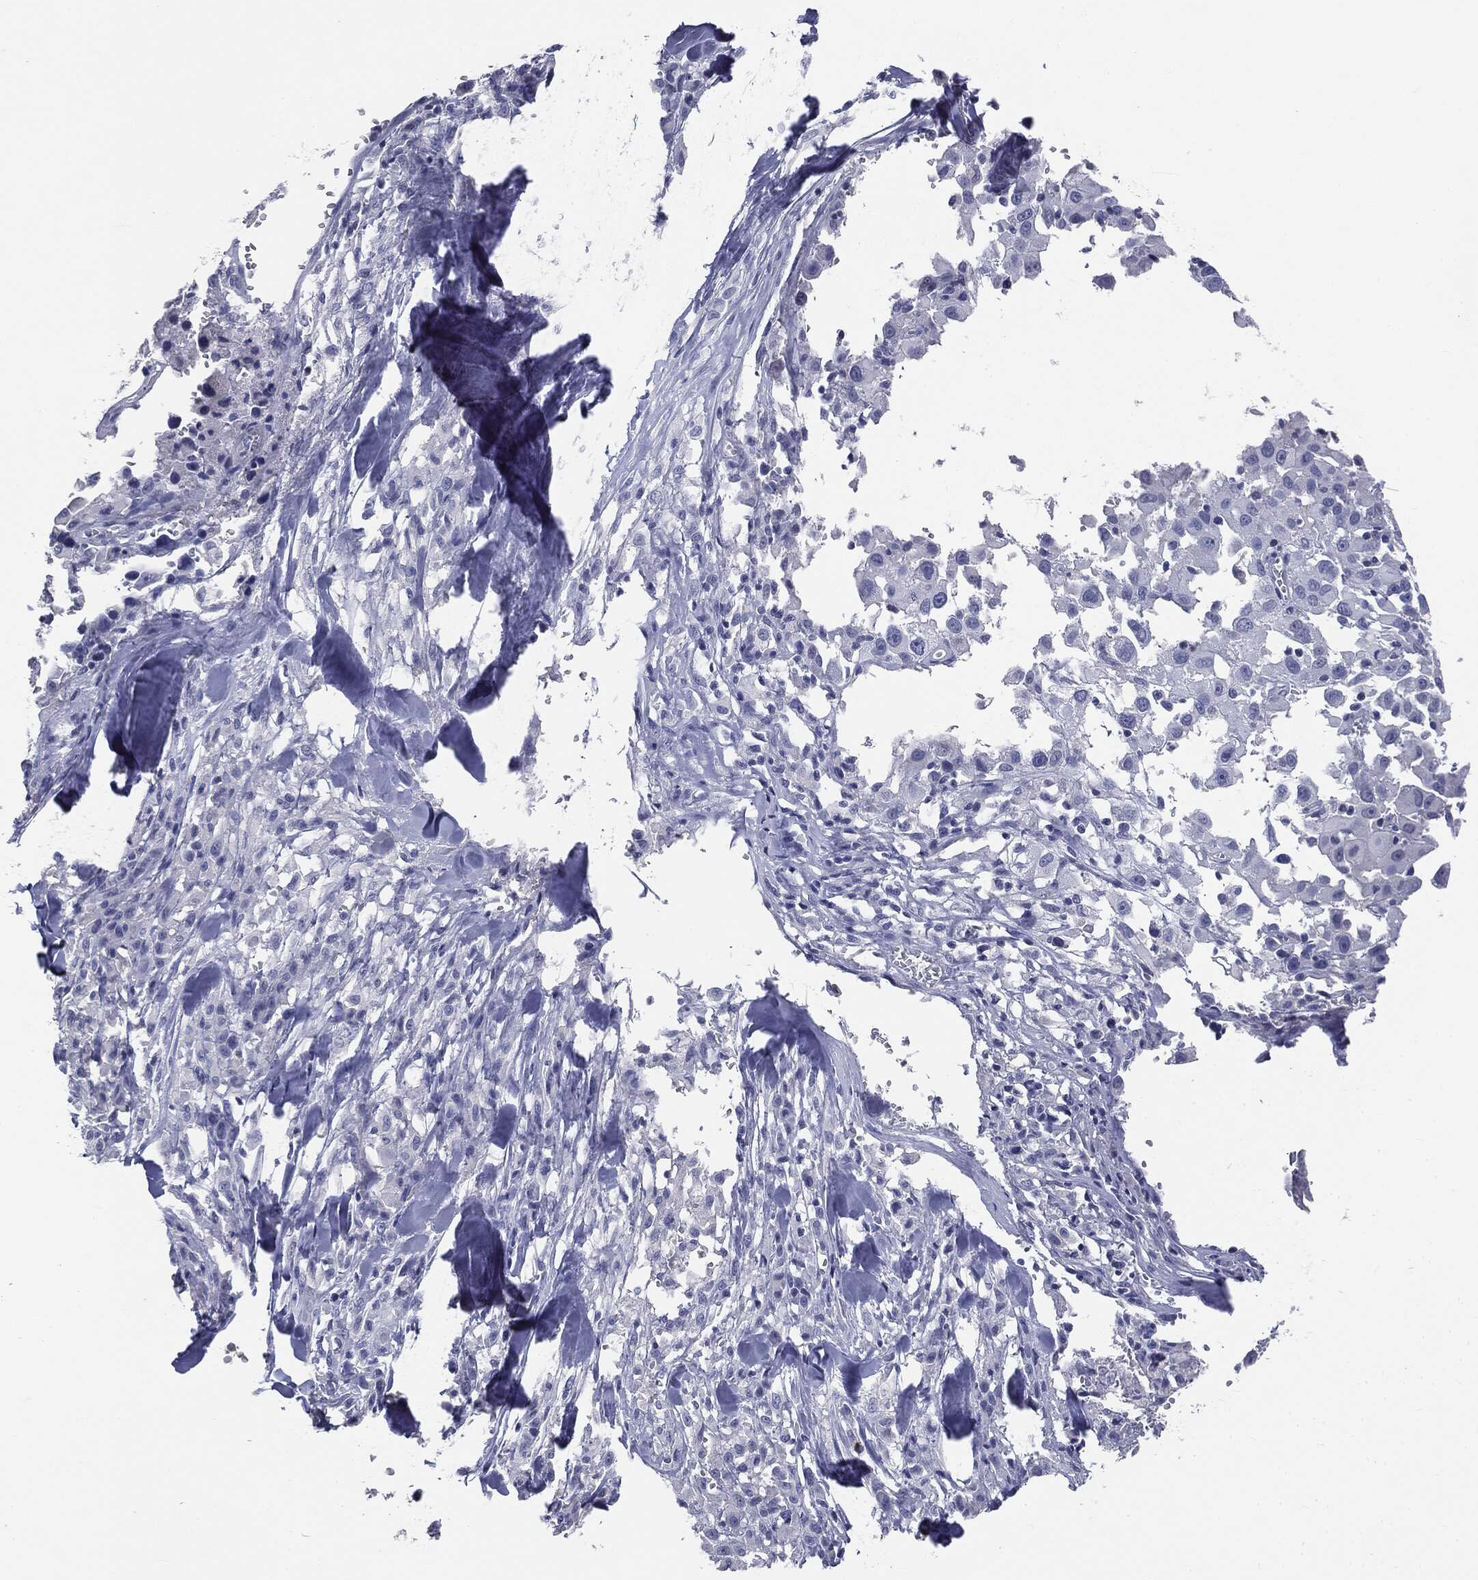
{"staining": {"intensity": "negative", "quantity": "none", "location": "none"}, "tissue": "melanoma", "cell_type": "Tumor cells", "image_type": "cancer", "snomed": [{"axis": "morphology", "description": "Malignant melanoma, Metastatic site"}, {"axis": "topography", "description": "Lymph node"}], "caption": "High magnification brightfield microscopy of melanoma stained with DAB (3,3'-diaminobenzidine) (brown) and counterstained with hematoxylin (blue): tumor cells show no significant staining. (Immunohistochemistry (ihc), brightfield microscopy, high magnification).", "gene": "AFP", "patient": {"sex": "male", "age": 50}}